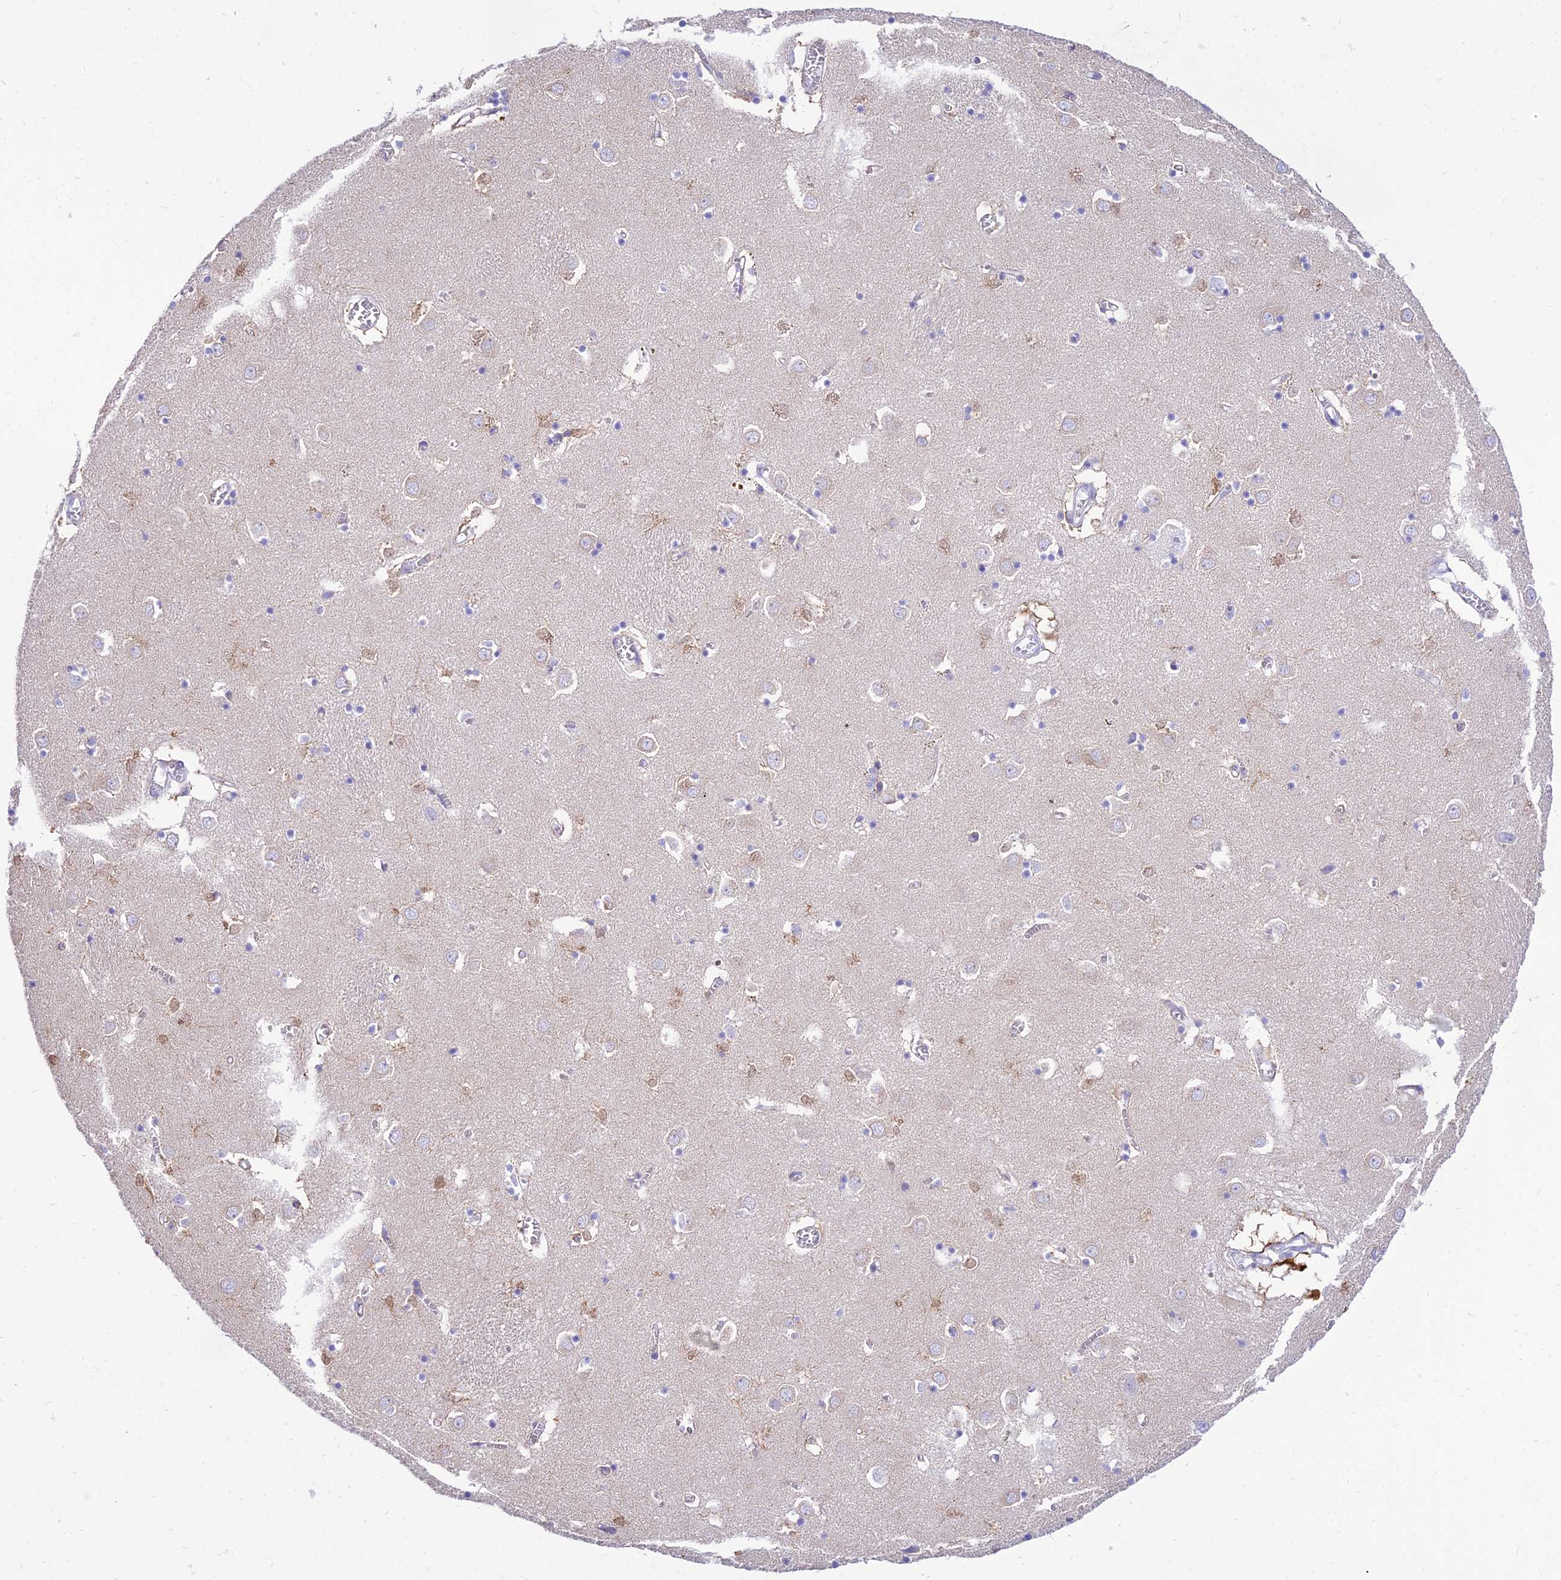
{"staining": {"intensity": "negative", "quantity": "none", "location": "none"}, "tissue": "caudate", "cell_type": "Glial cells", "image_type": "normal", "snomed": [{"axis": "morphology", "description": "Normal tissue, NOS"}, {"axis": "topography", "description": "Lateral ventricle wall"}], "caption": "The micrograph reveals no significant positivity in glial cells of caudate.", "gene": "TAC3", "patient": {"sex": "male", "age": 70}}